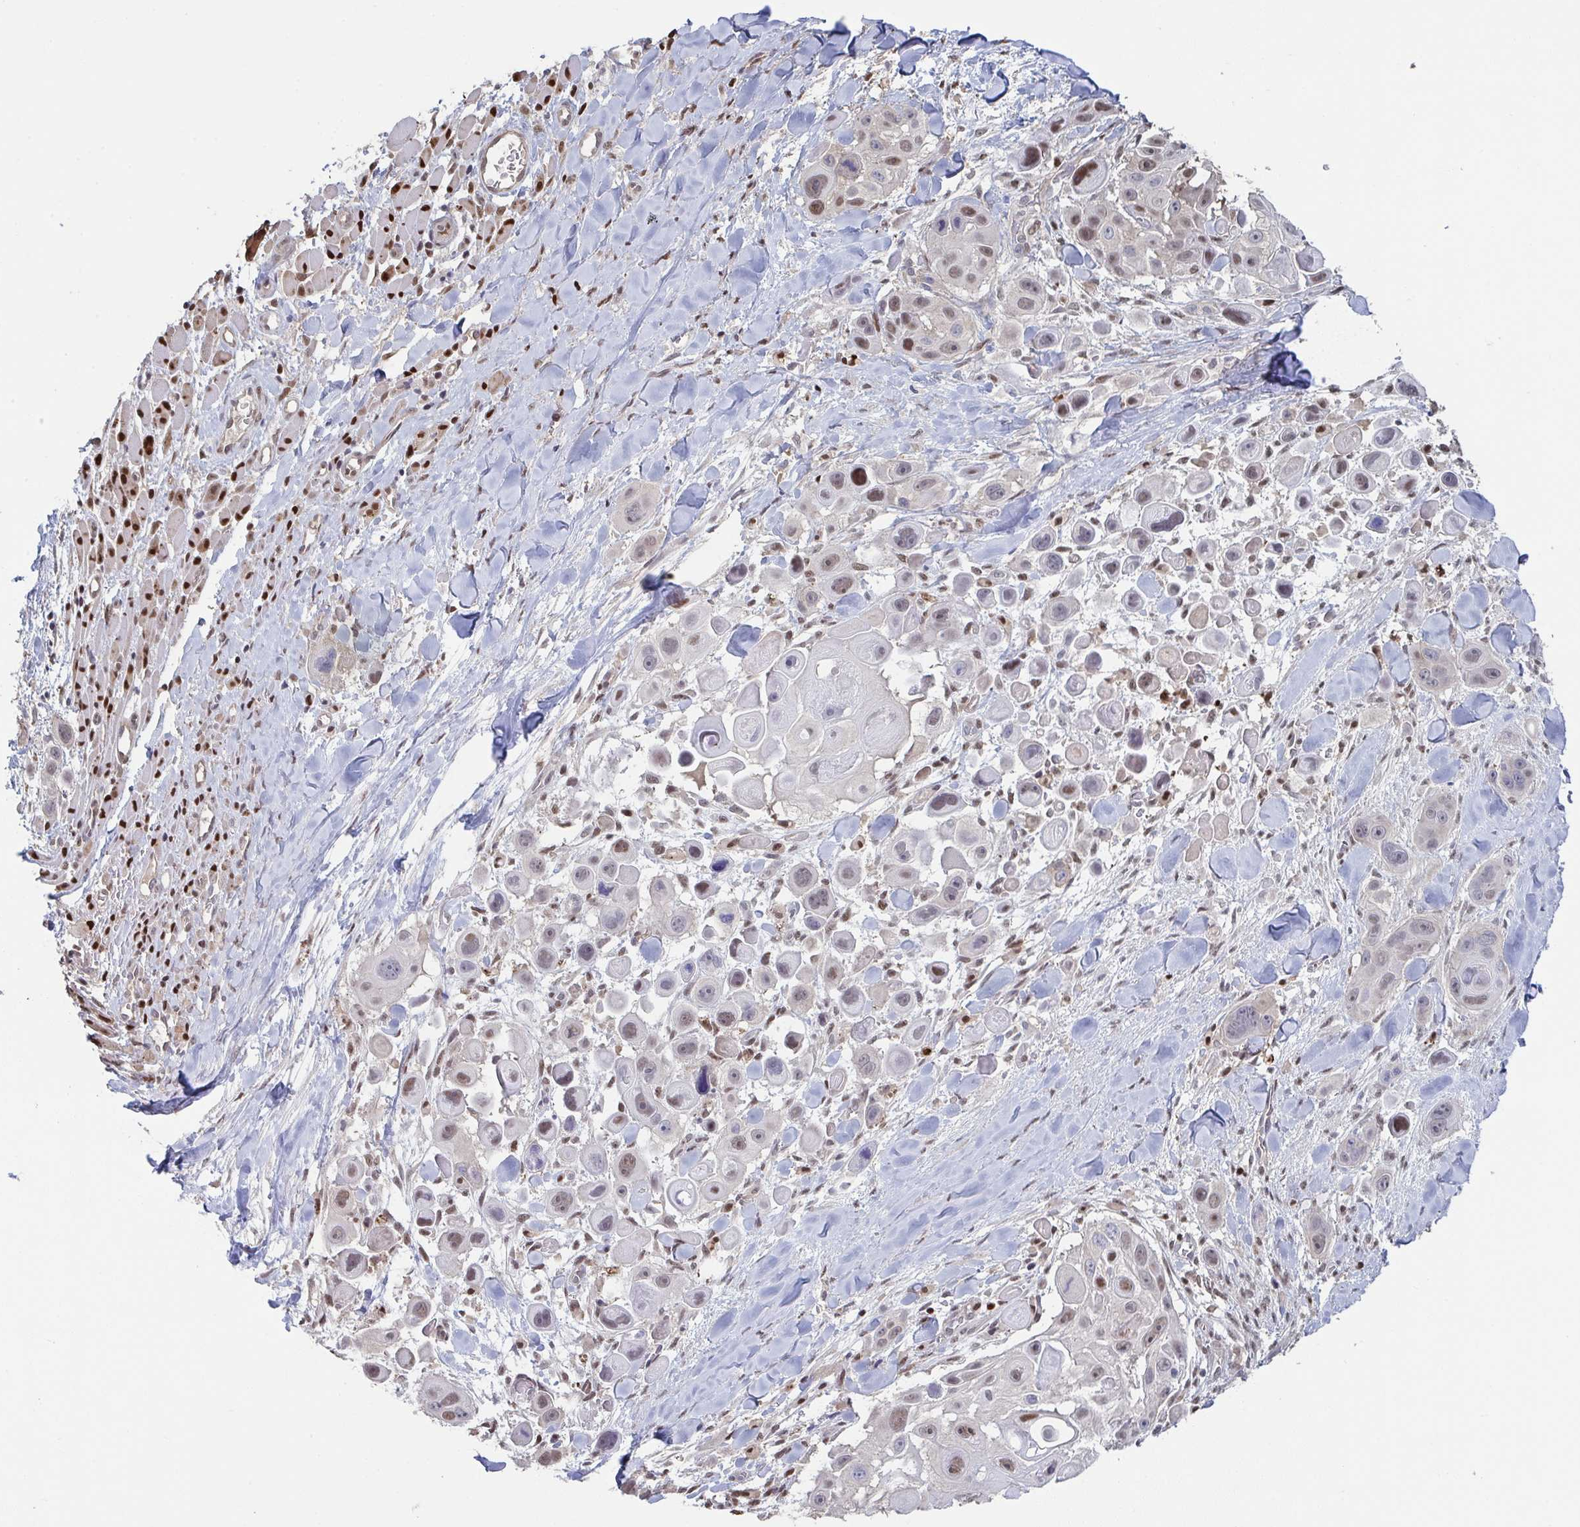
{"staining": {"intensity": "moderate", "quantity": "25%-75%", "location": "nuclear"}, "tissue": "skin cancer", "cell_type": "Tumor cells", "image_type": "cancer", "snomed": [{"axis": "morphology", "description": "Squamous cell carcinoma, NOS"}, {"axis": "topography", "description": "Skin"}], "caption": "Immunohistochemical staining of human skin cancer reveals moderate nuclear protein positivity in approximately 25%-75% of tumor cells.", "gene": "ACD", "patient": {"sex": "male", "age": 67}}